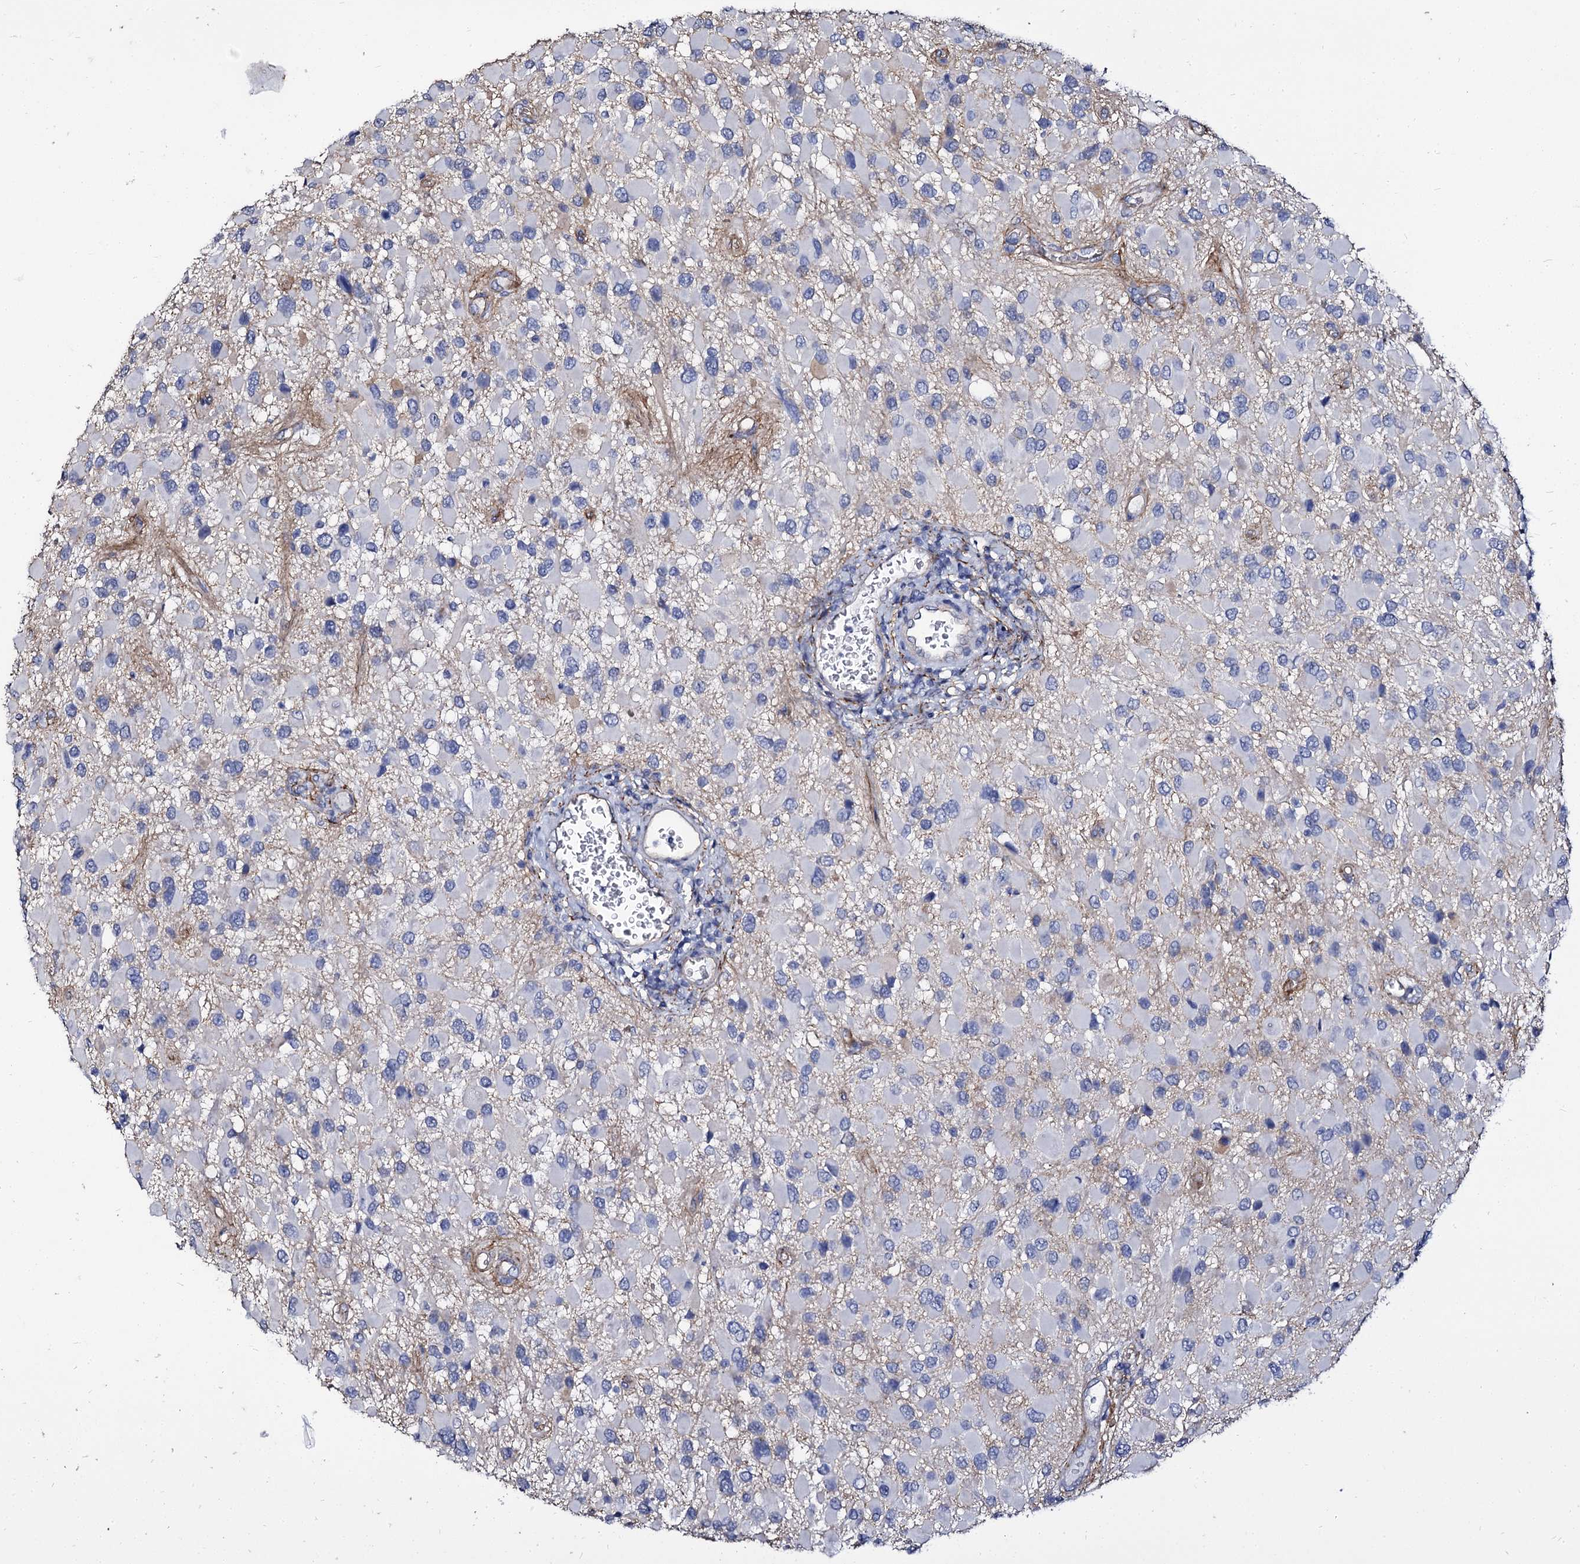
{"staining": {"intensity": "negative", "quantity": "none", "location": "none"}, "tissue": "glioma", "cell_type": "Tumor cells", "image_type": "cancer", "snomed": [{"axis": "morphology", "description": "Glioma, malignant, High grade"}, {"axis": "topography", "description": "Brain"}], "caption": "DAB (3,3'-diaminobenzidine) immunohistochemical staining of human glioma displays no significant staining in tumor cells.", "gene": "CBFB", "patient": {"sex": "male", "age": 53}}